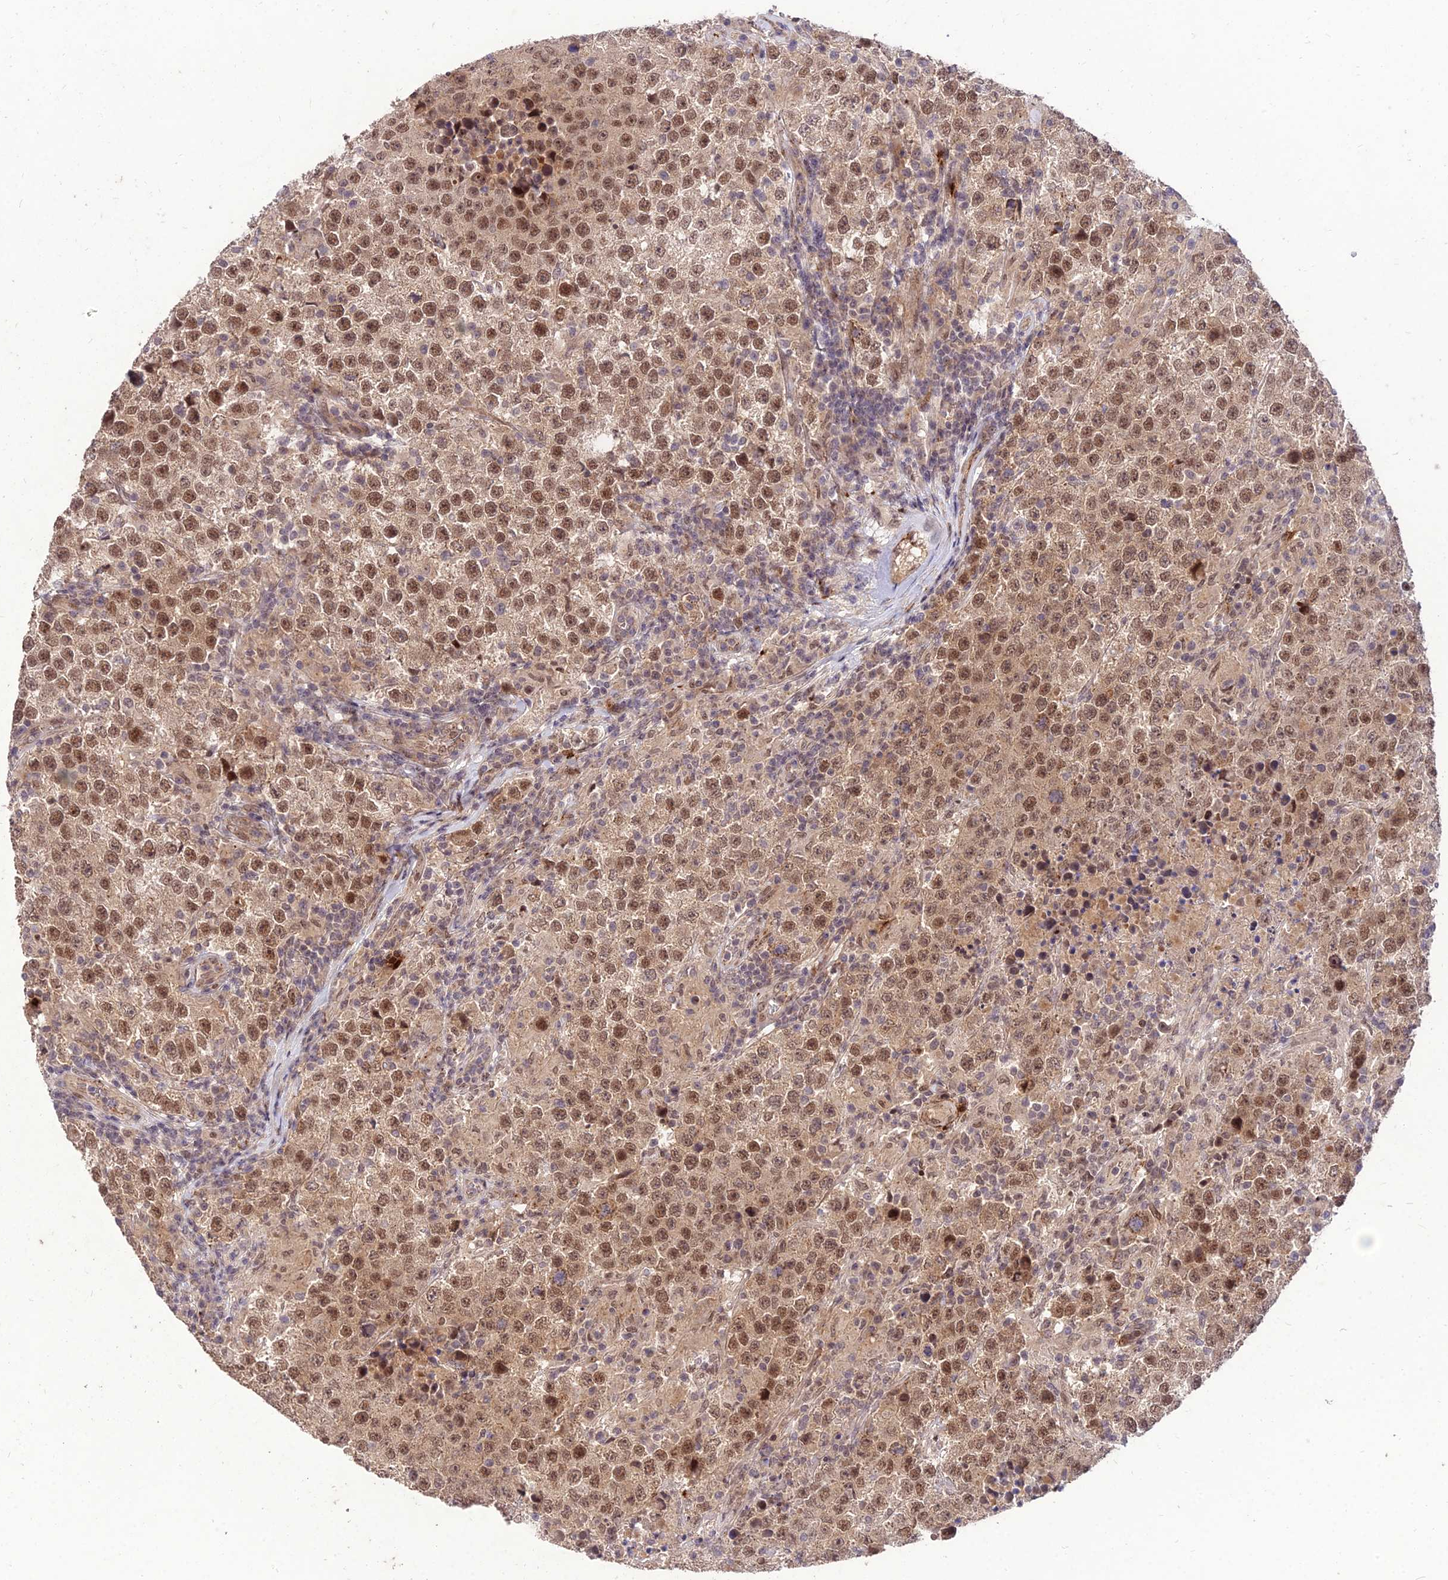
{"staining": {"intensity": "moderate", "quantity": ">75%", "location": "nuclear"}, "tissue": "testis cancer", "cell_type": "Tumor cells", "image_type": "cancer", "snomed": [{"axis": "morphology", "description": "Seminoma, NOS"}, {"axis": "morphology", "description": "Carcinoma, Embryonal, NOS"}, {"axis": "topography", "description": "Testis"}], "caption": "Embryonal carcinoma (testis) stained with IHC exhibits moderate nuclear expression in about >75% of tumor cells.", "gene": "ZNF85", "patient": {"sex": "male", "age": 41}}